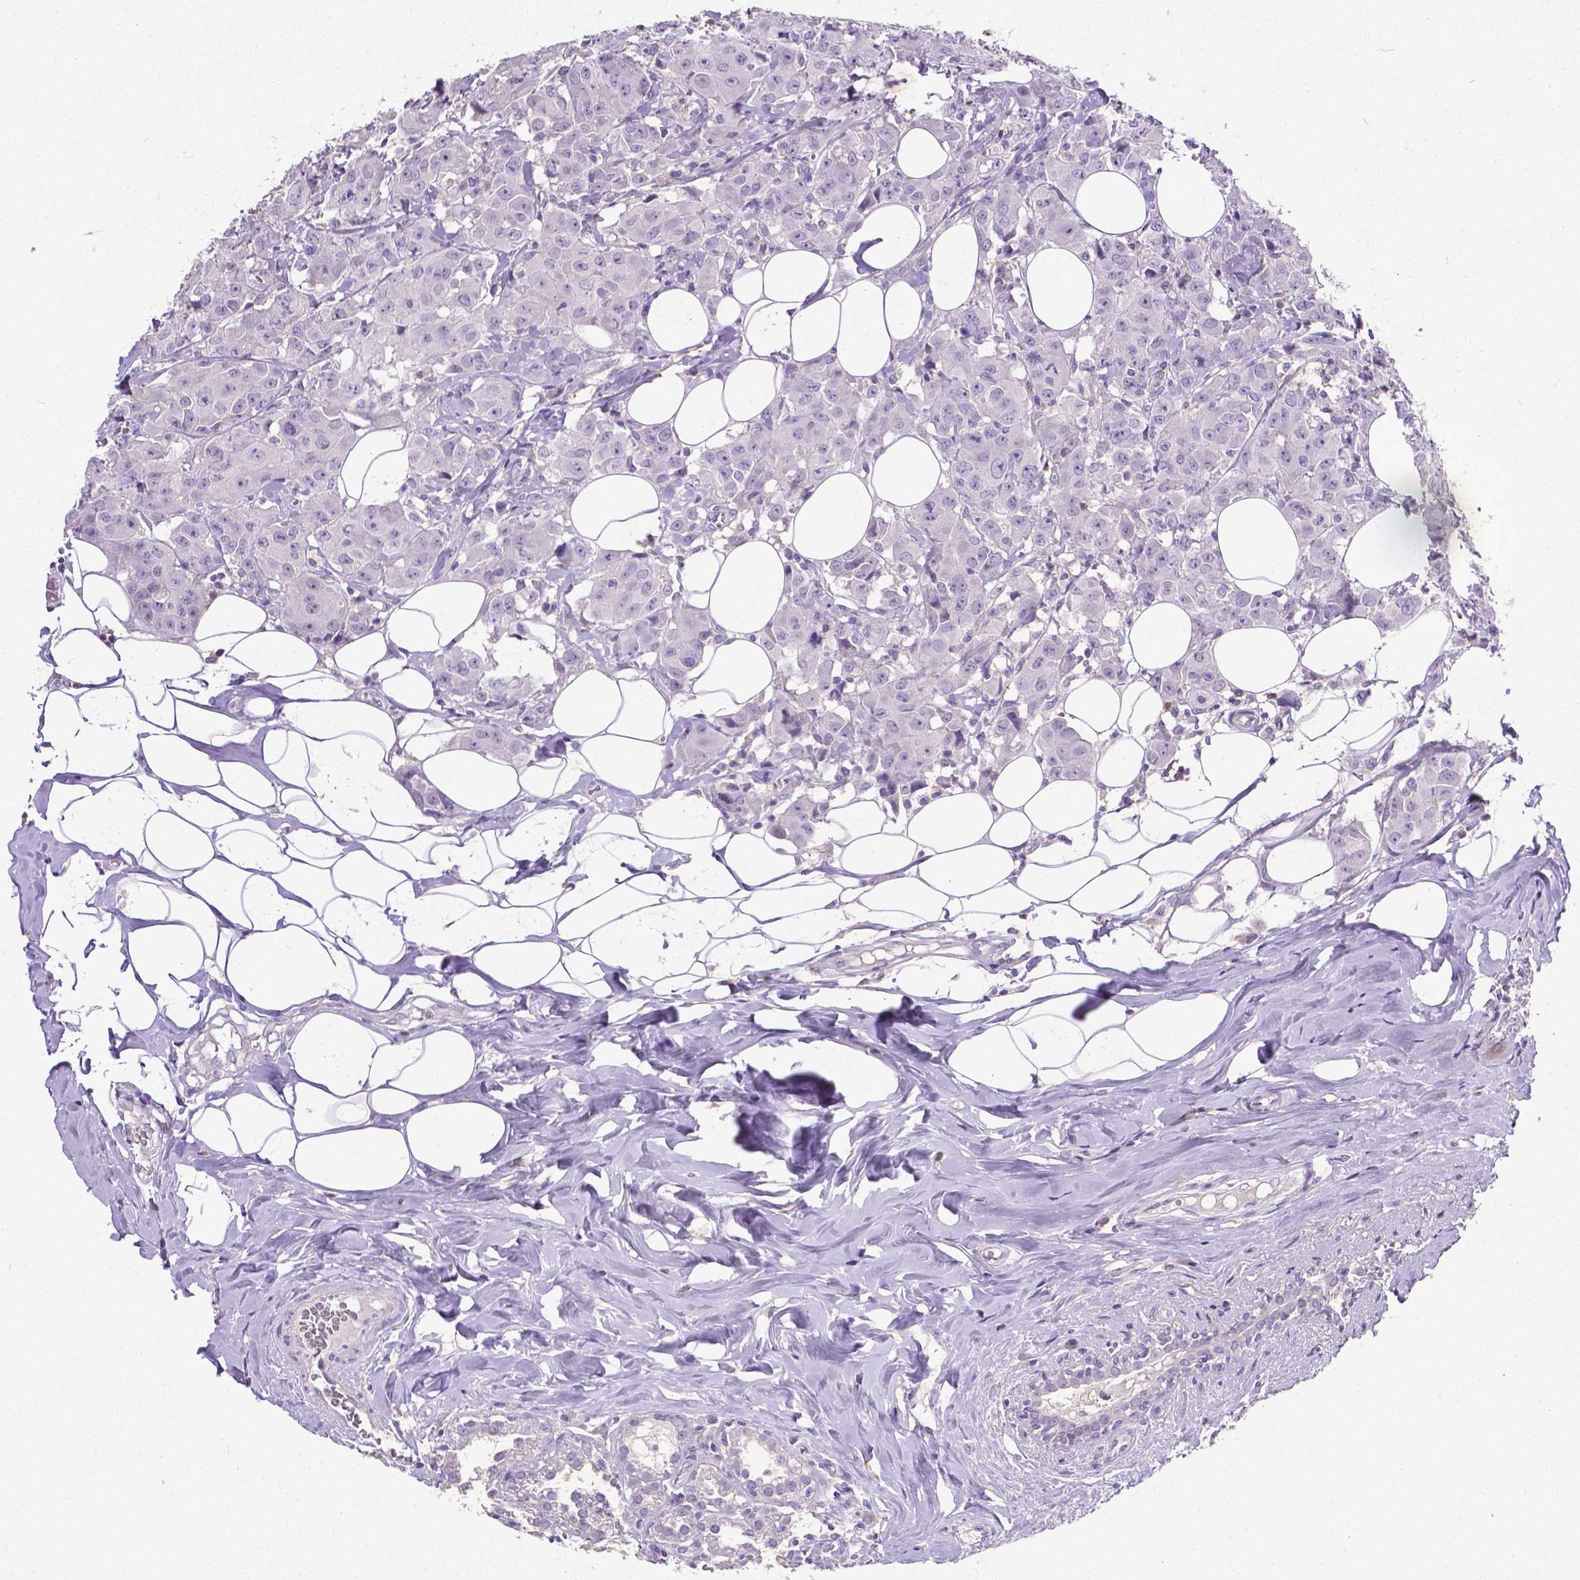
{"staining": {"intensity": "negative", "quantity": "none", "location": "none"}, "tissue": "breast cancer", "cell_type": "Tumor cells", "image_type": "cancer", "snomed": [{"axis": "morphology", "description": "Normal tissue, NOS"}, {"axis": "morphology", "description": "Duct carcinoma"}, {"axis": "topography", "description": "Breast"}], "caption": "Immunohistochemical staining of invasive ductal carcinoma (breast) shows no significant expression in tumor cells.", "gene": "CD4", "patient": {"sex": "female", "age": 43}}